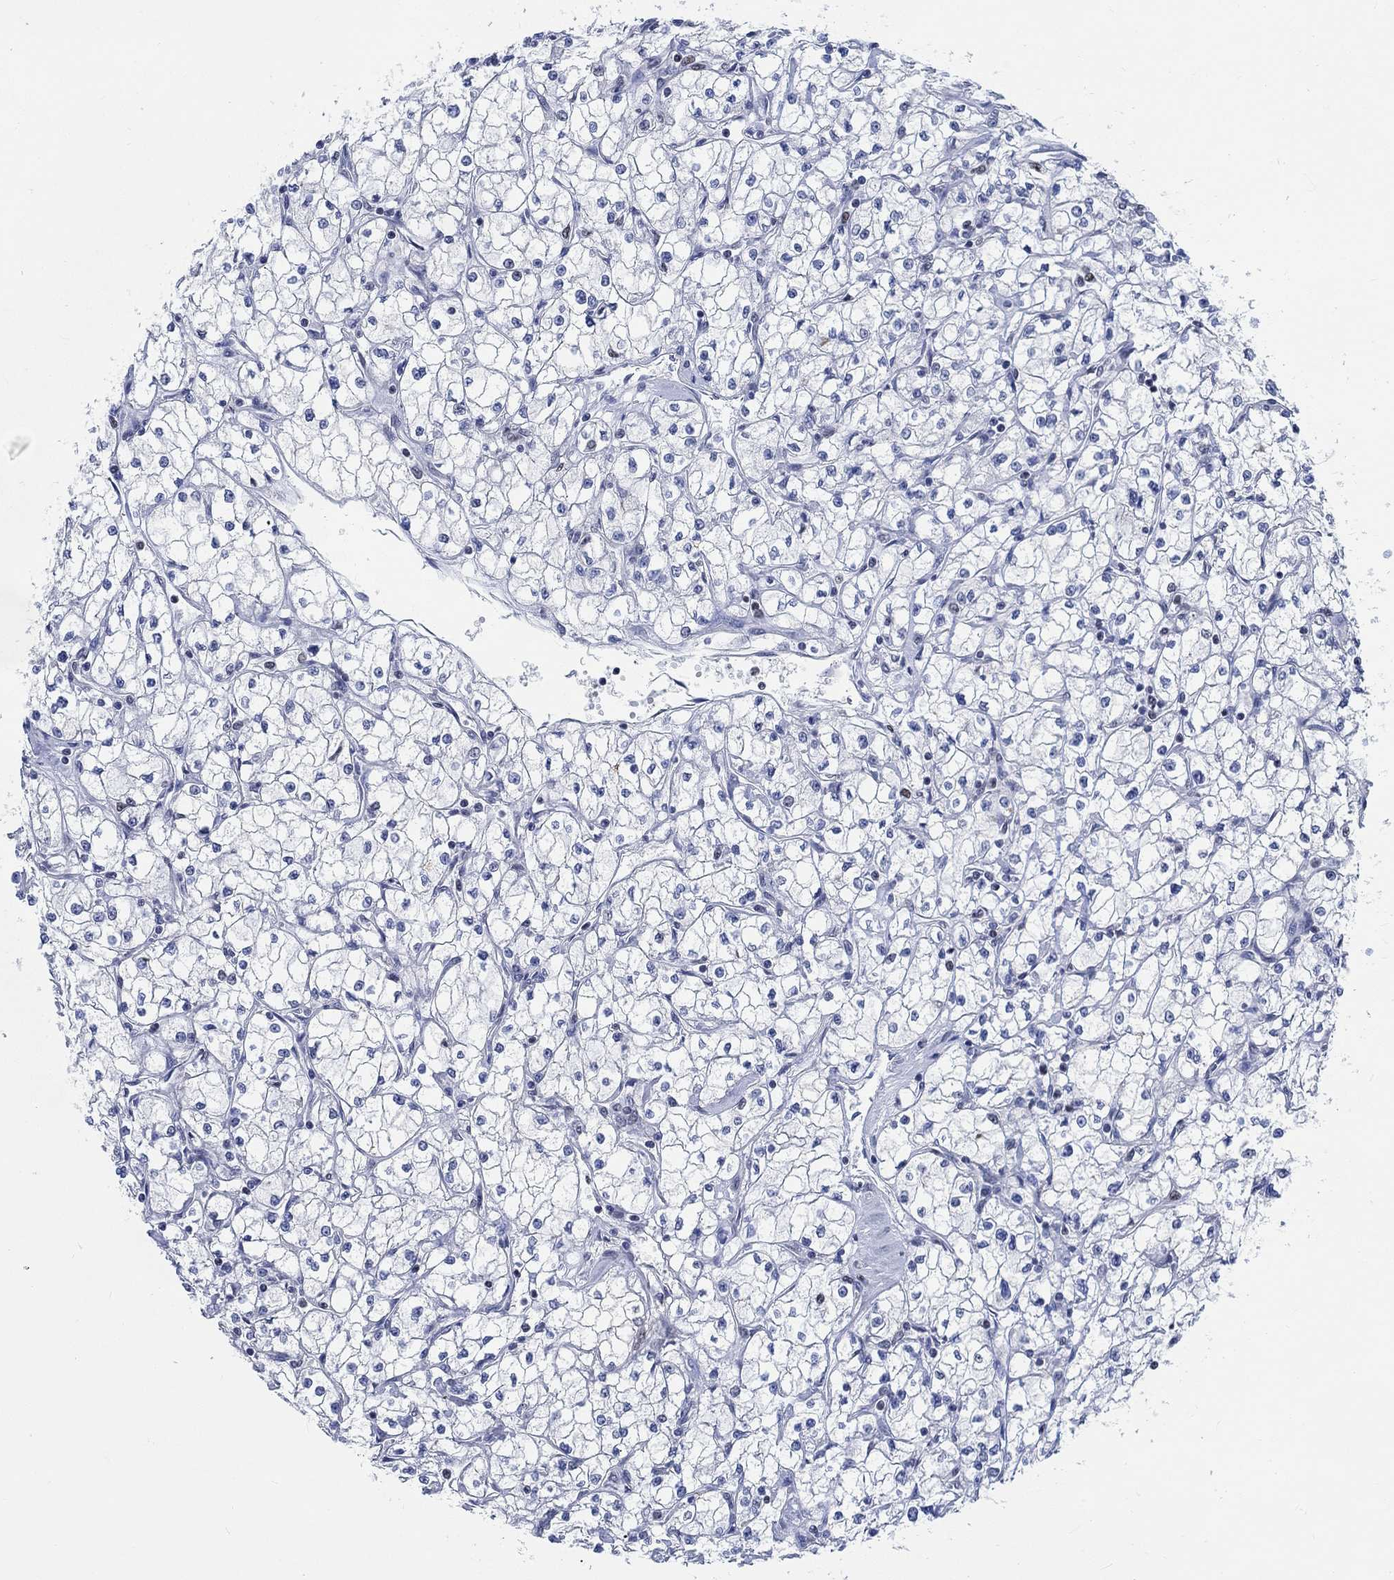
{"staining": {"intensity": "negative", "quantity": "none", "location": "none"}, "tissue": "renal cancer", "cell_type": "Tumor cells", "image_type": "cancer", "snomed": [{"axis": "morphology", "description": "Adenocarcinoma, NOS"}, {"axis": "topography", "description": "Kidney"}], "caption": "Immunohistochemistry micrograph of neoplastic tissue: renal cancer stained with DAB (3,3'-diaminobenzidine) demonstrates no significant protein expression in tumor cells.", "gene": "KCNH8", "patient": {"sex": "male", "age": 67}}